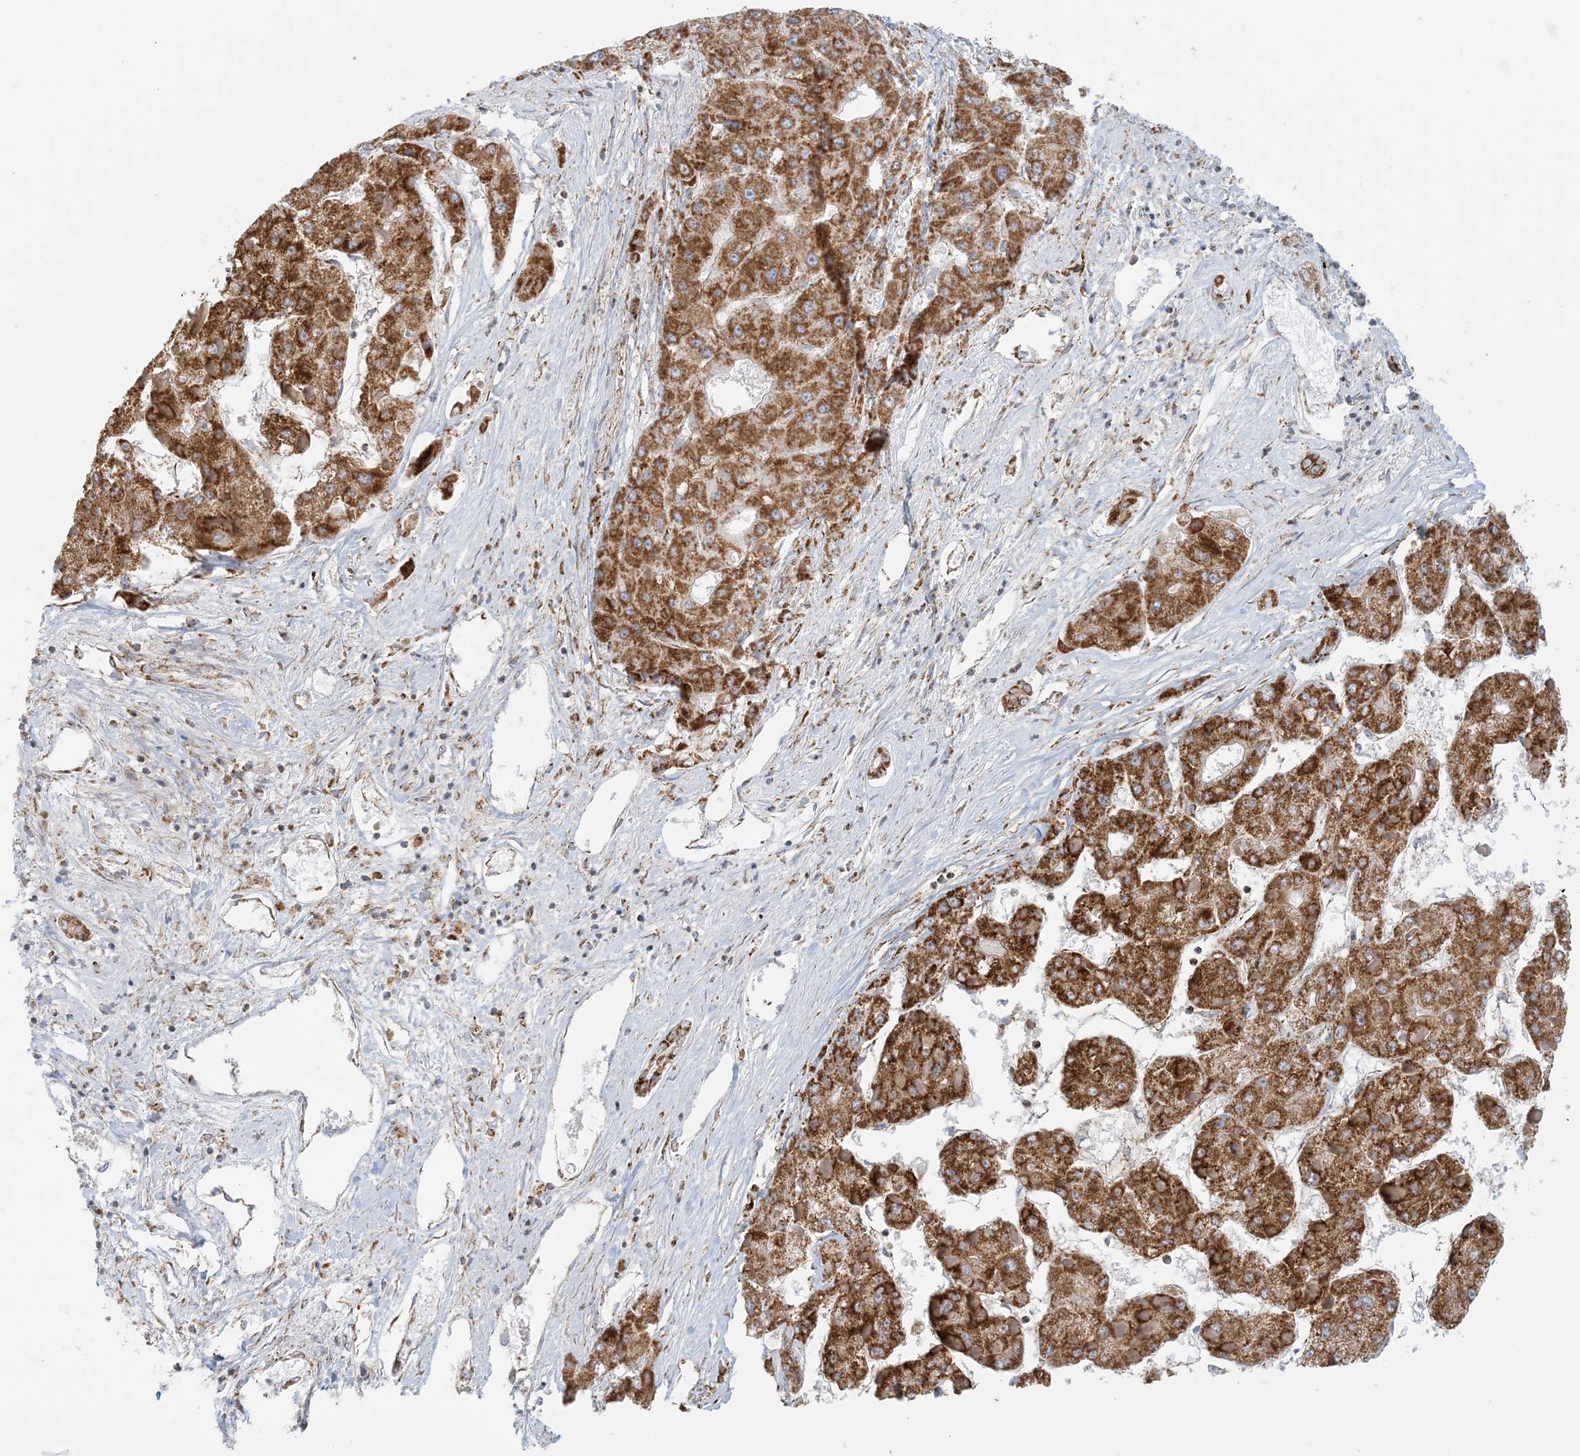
{"staining": {"intensity": "strong", "quantity": ">75%", "location": "cytoplasmic/membranous"}, "tissue": "liver cancer", "cell_type": "Tumor cells", "image_type": "cancer", "snomed": [{"axis": "morphology", "description": "Carcinoma, Hepatocellular, NOS"}, {"axis": "topography", "description": "Liver"}], "caption": "Liver cancer tissue displays strong cytoplasmic/membranous staining in about >75% of tumor cells", "gene": "COA3", "patient": {"sex": "female", "age": 73}}